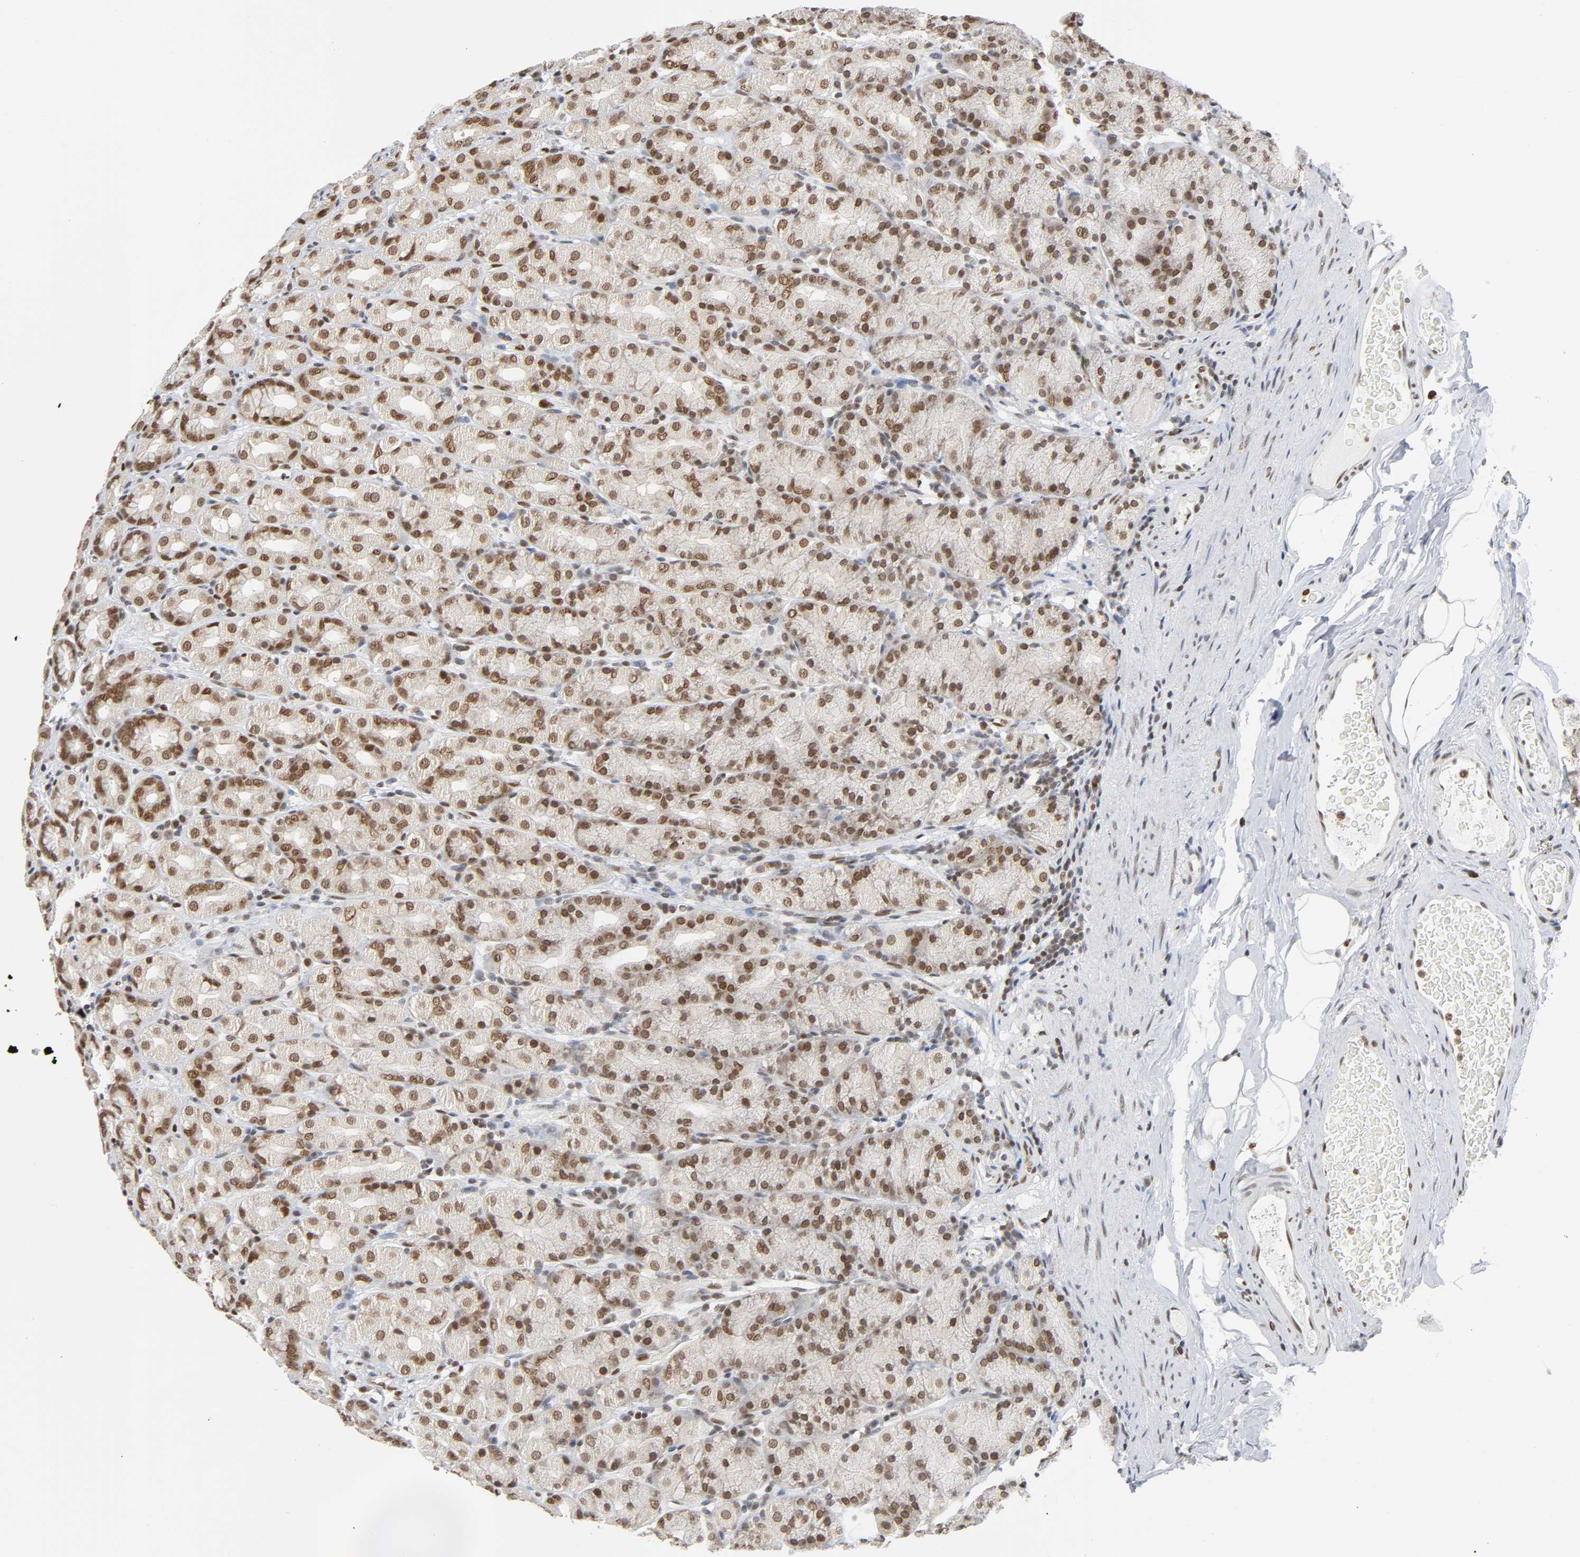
{"staining": {"intensity": "moderate", "quantity": ">75%", "location": "nuclear"}, "tissue": "stomach", "cell_type": "Glandular cells", "image_type": "normal", "snomed": [{"axis": "morphology", "description": "Normal tissue, NOS"}, {"axis": "topography", "description": "Stomach, upper"}], "caption": "Stomach stained with DAB (3,3'-diaminobenzidine) IHC reveals medium levels of moderate nuclear expression in about >75% of glandular cells. Nuclei are stained in blue.", "gene": "SUMO1", "patient": {"sex": "male", "age": 68}}